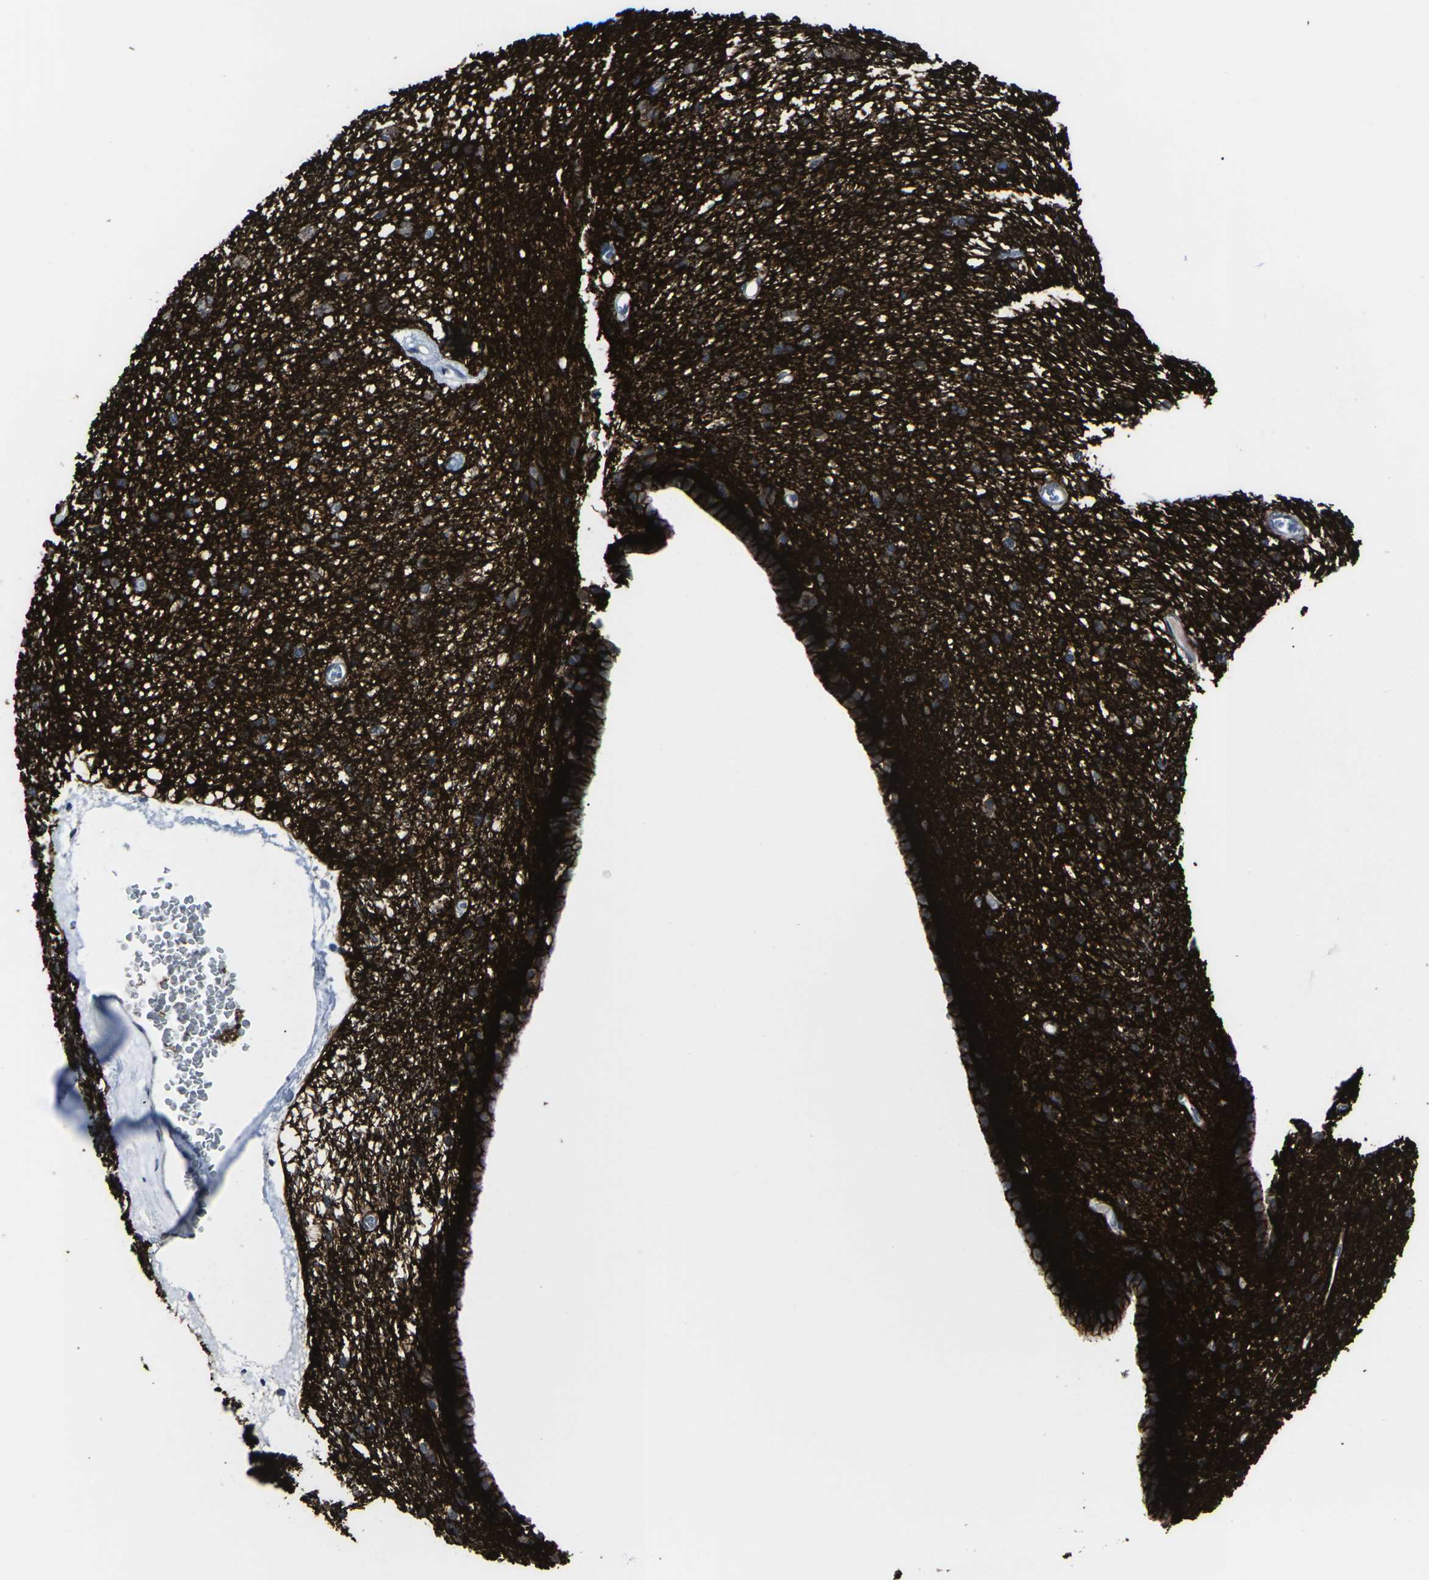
{"staining": {"intensity": "strong", "quantity": "<25%", "location": "cytoplasmic/membranous"}, "tissue": "caudate", "cell_type": "Glial cells", "image_type": "normal", "snomed": [{"axis": "morphology", "description": "Normal tissue, NOS"}, {"axis": "topography", "description": "Lateral ventricle wall"}], "caption": "This is a histology image of IHC staining of benign caudate, which shows strong staining in the cytoplasmic/membranous of glial cells.", "gene": "MSANTD4", "patient": {"sex": "female", "age": 19}}